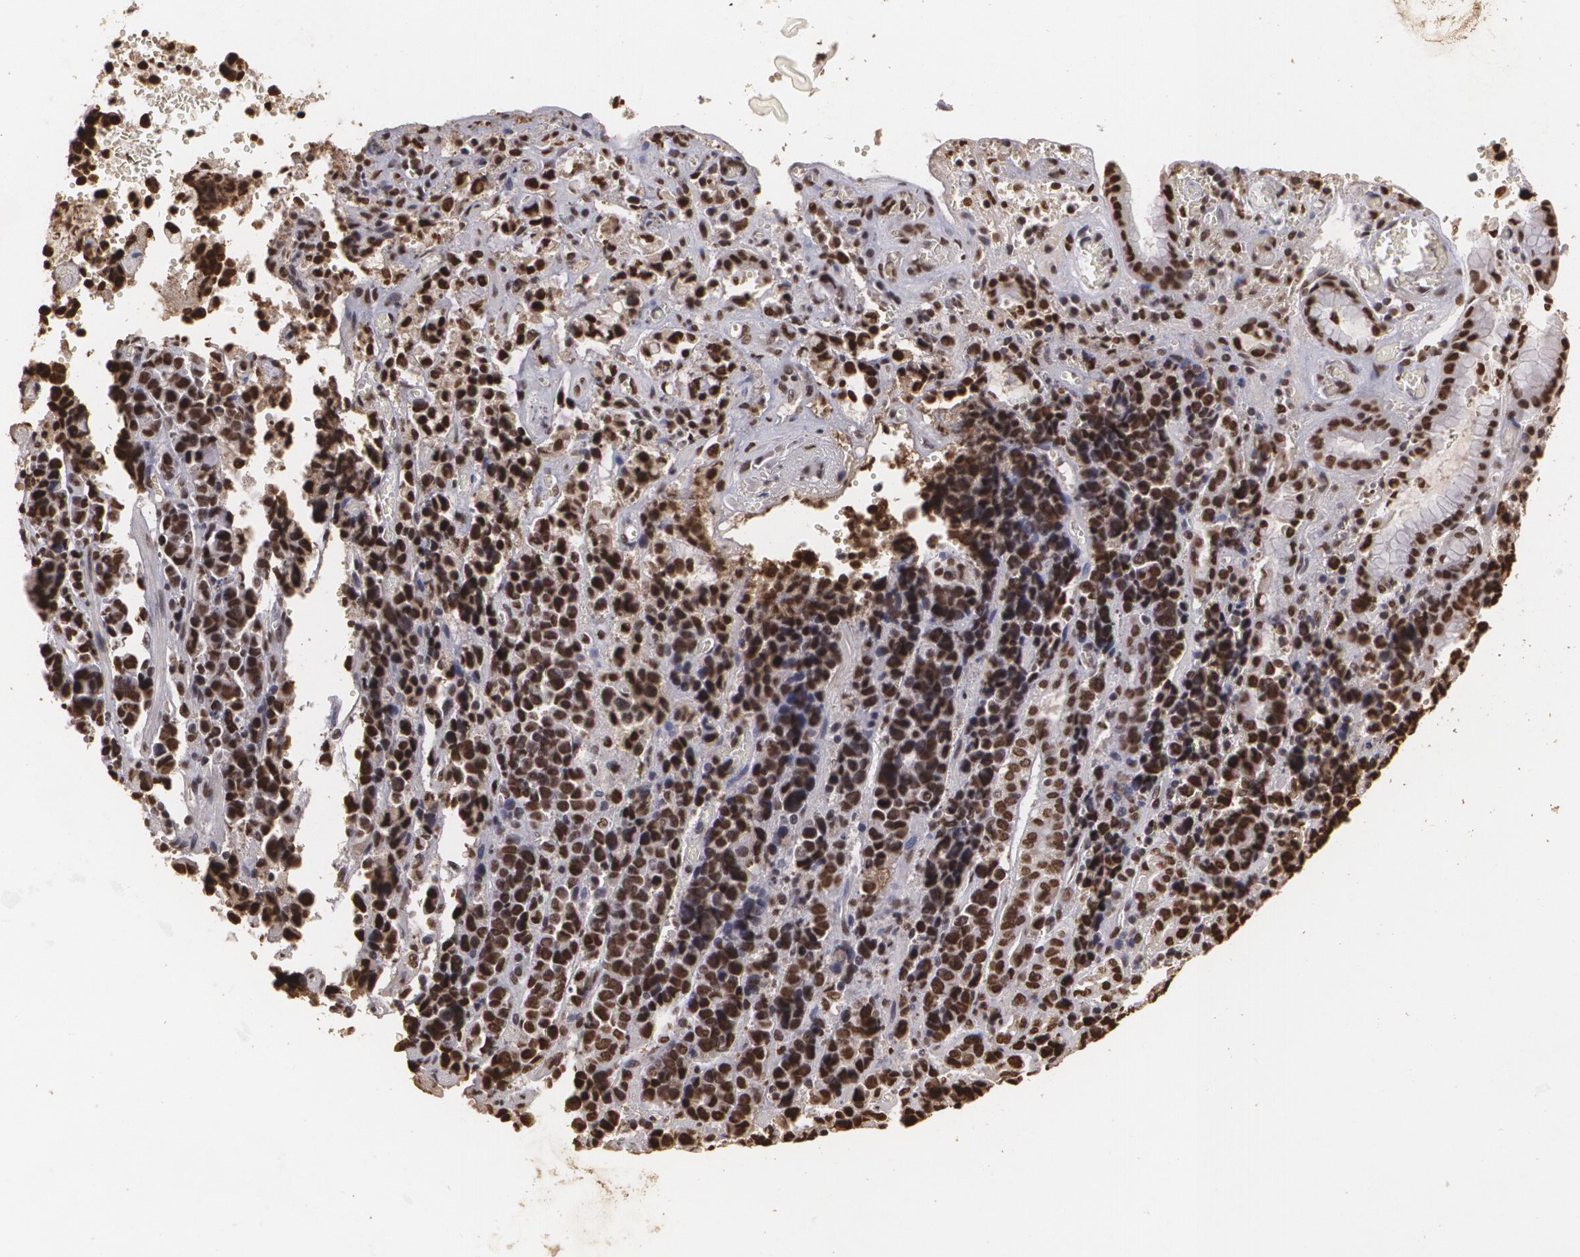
{"staining": {"intensity": "strong", "quantity": ">75%", "location": "nuclear"}, "tissue": "stomach cancer", "cell_type": "Tumor cells", "image_type": "cancer", "snomed": [{"axis": "morphology", "description": "Adenocarcinoma, NOS"}, {"axis": "topography", "description": "Stomach, upper"}], "caption": "An immunohistochemistry (IHC) image of neoplastic tissue is shown. Protein staining in brown labels strong nuclear positivity in stomach cancer within tumor cells.", "gene": "RCOR1", "patient": {"sex": "male", "age": 71}}